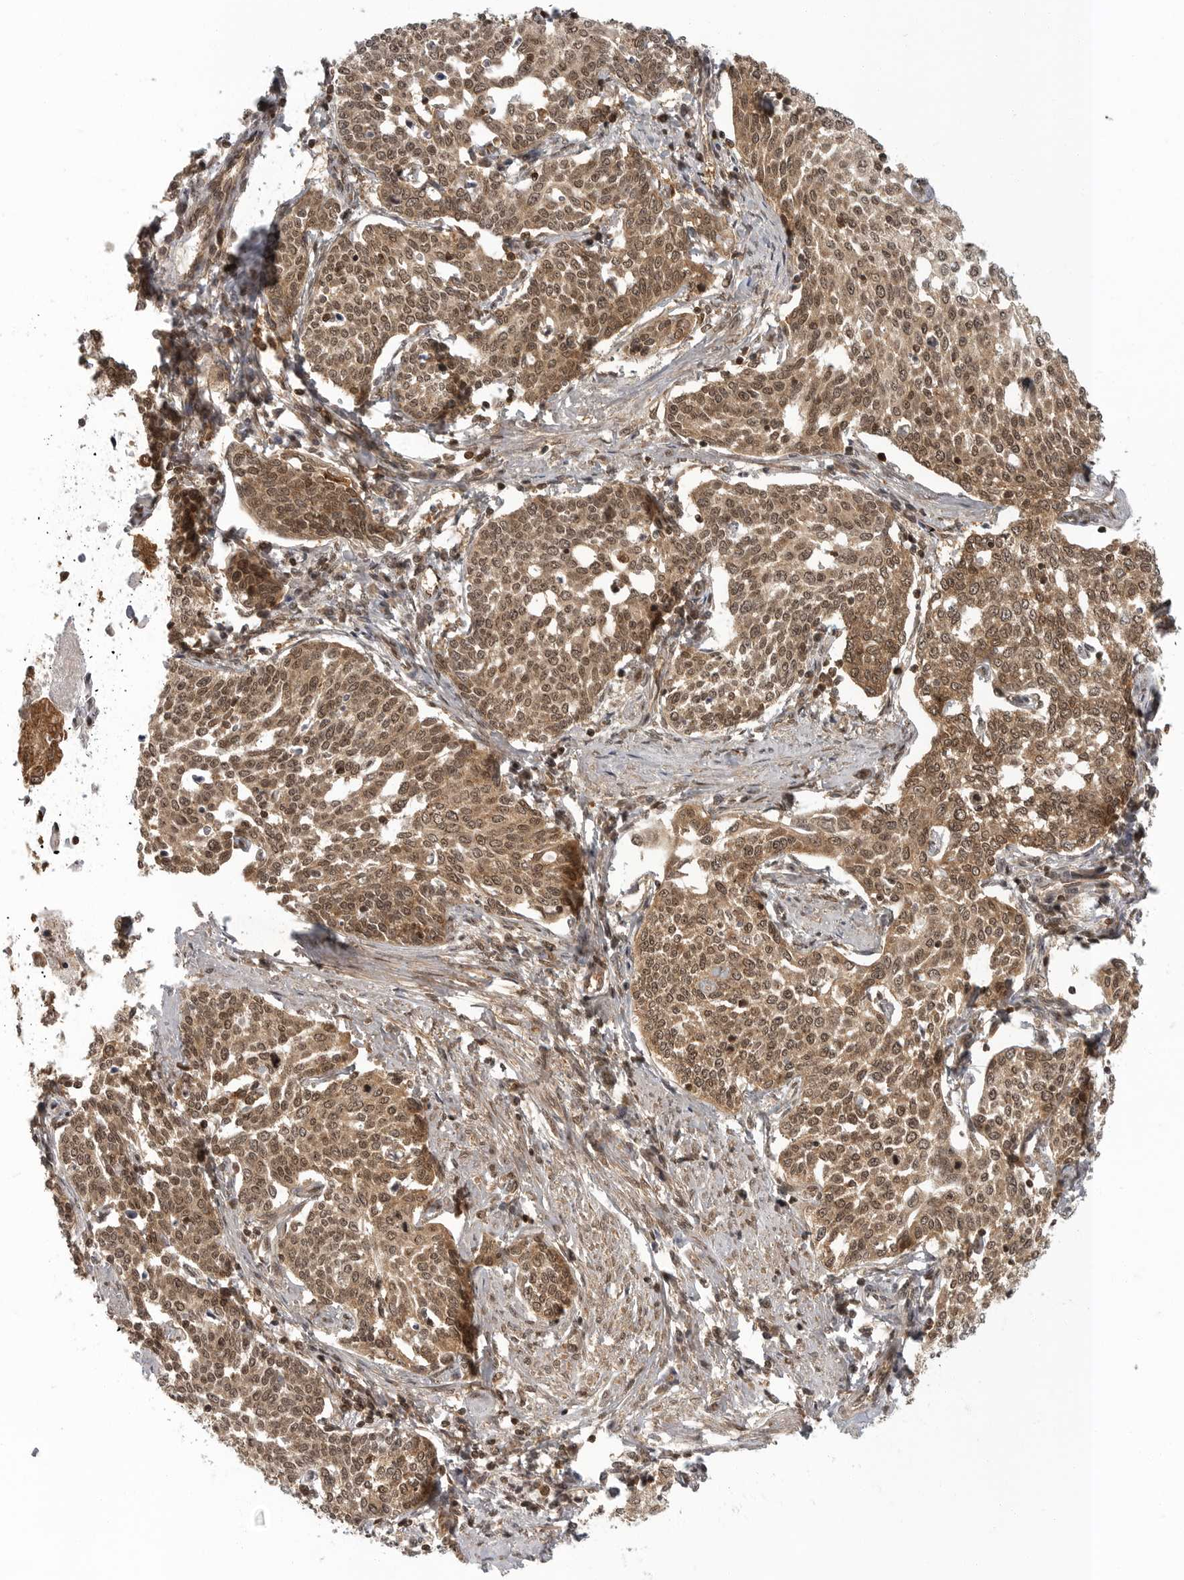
{"staining": {"intensity": "moderate", "quantity": ">75%", "location": "cytoplasmic/membranous,nuclear"}, "tissue": "cervical cancer", "cell_type": "Tumor cells", "image_type": "cancer", "snomed": [{"axis": "morphology", "description": "Squamous cell carcinoma, NOS"}, {"axis": "topography", "description": "Cervix"}], "caption": "IHC (DAB) staining of squamous cell carcinoma (cervical) exhibits moderate cytoplasmic/membranous and nuclear protein staining in about >75% of tumor cells.", "gene": "SZRD1", "patient": {"sex": "female", "age": 34}}